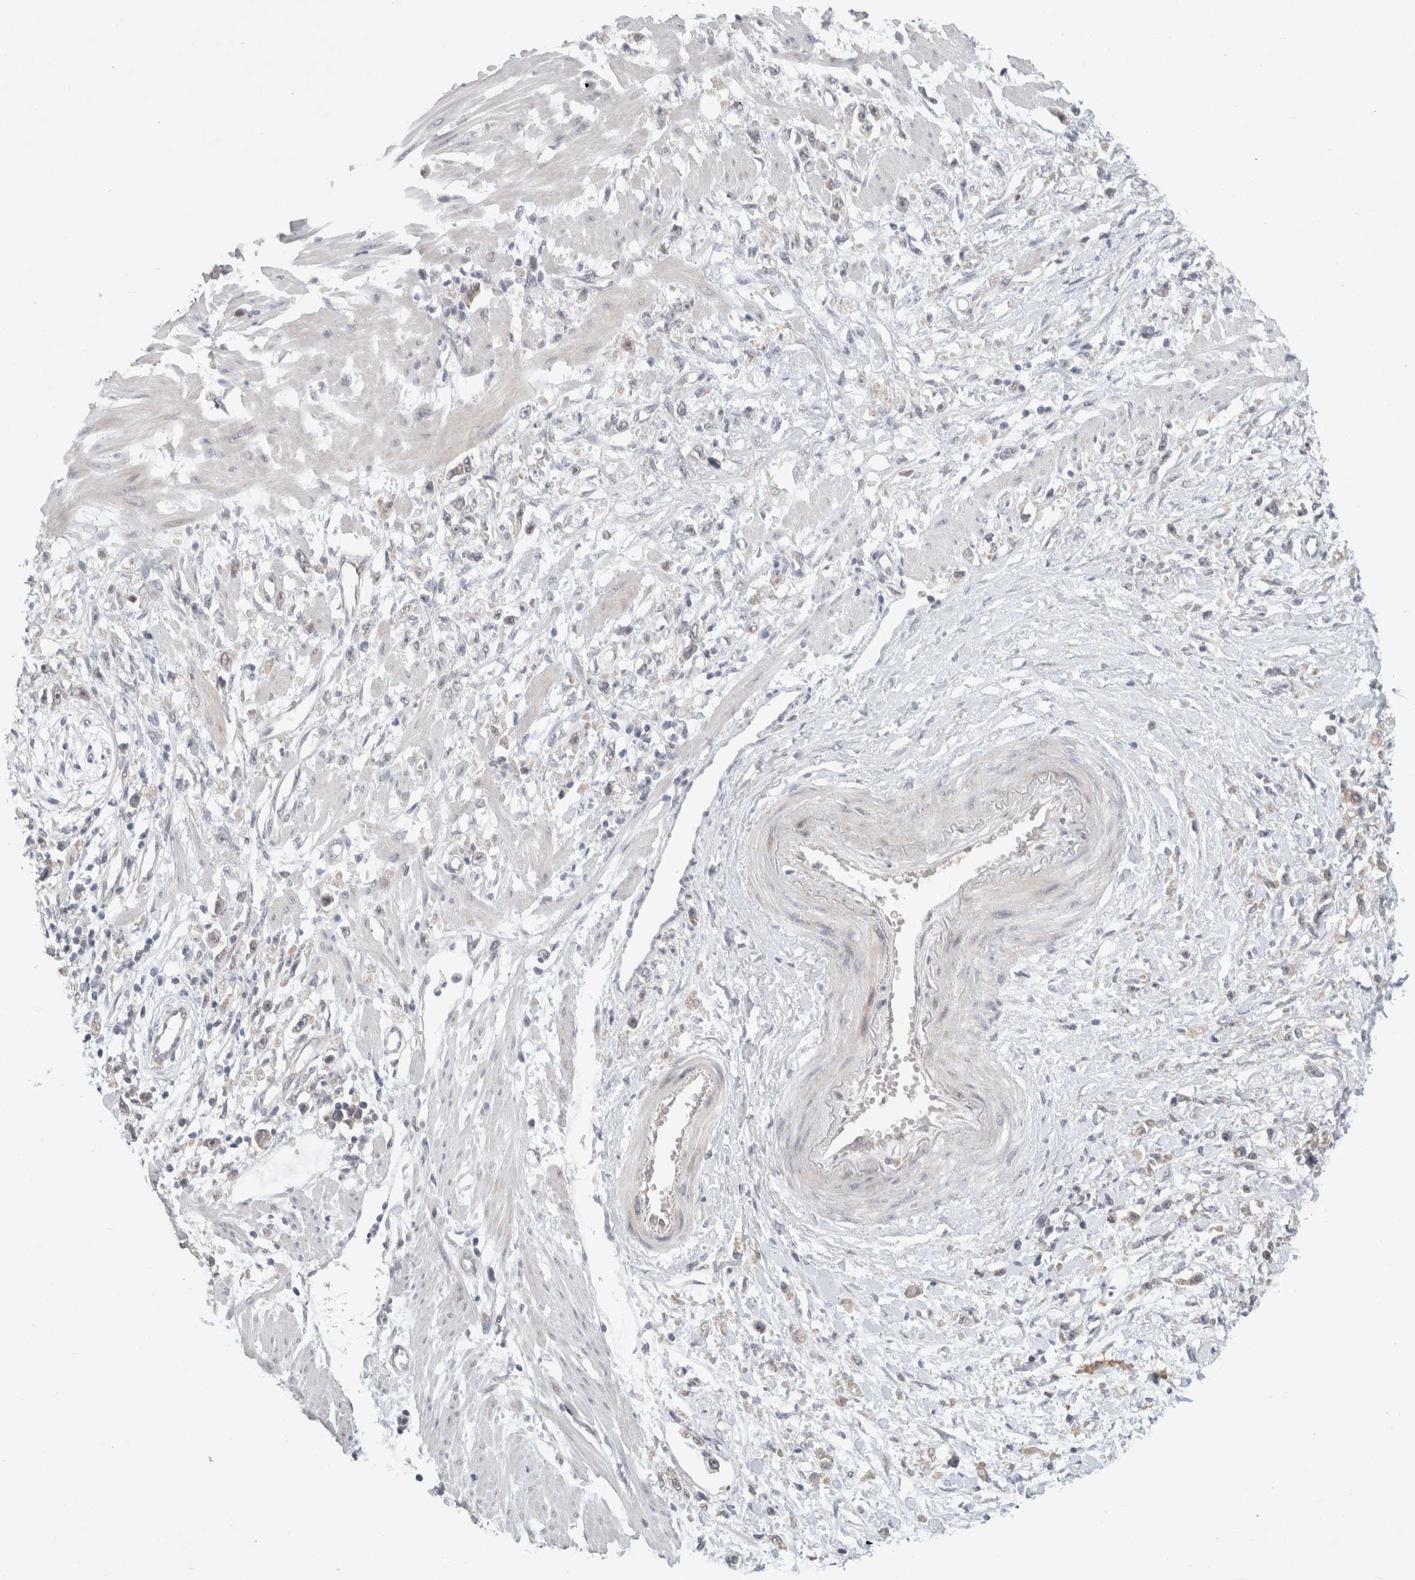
{"staining": {"intensity": "negative", "quantity": "none", "location": "none"}, "tissue": "stomach cancer", "cell_type": "Tumor cells", "image_type": "cancer", "snomed": [{"axis": "morphology", "description": "Adenocarcinoma, NOS"}, {"axis": "topography", "description": "Stomach"}], "caption": "Histopathology image shows no protein staining in tumor cells of stomach adenocarcinoma tissue.", "gene": "RASAL2", "patient": {"sex": "female", "age": 59}}